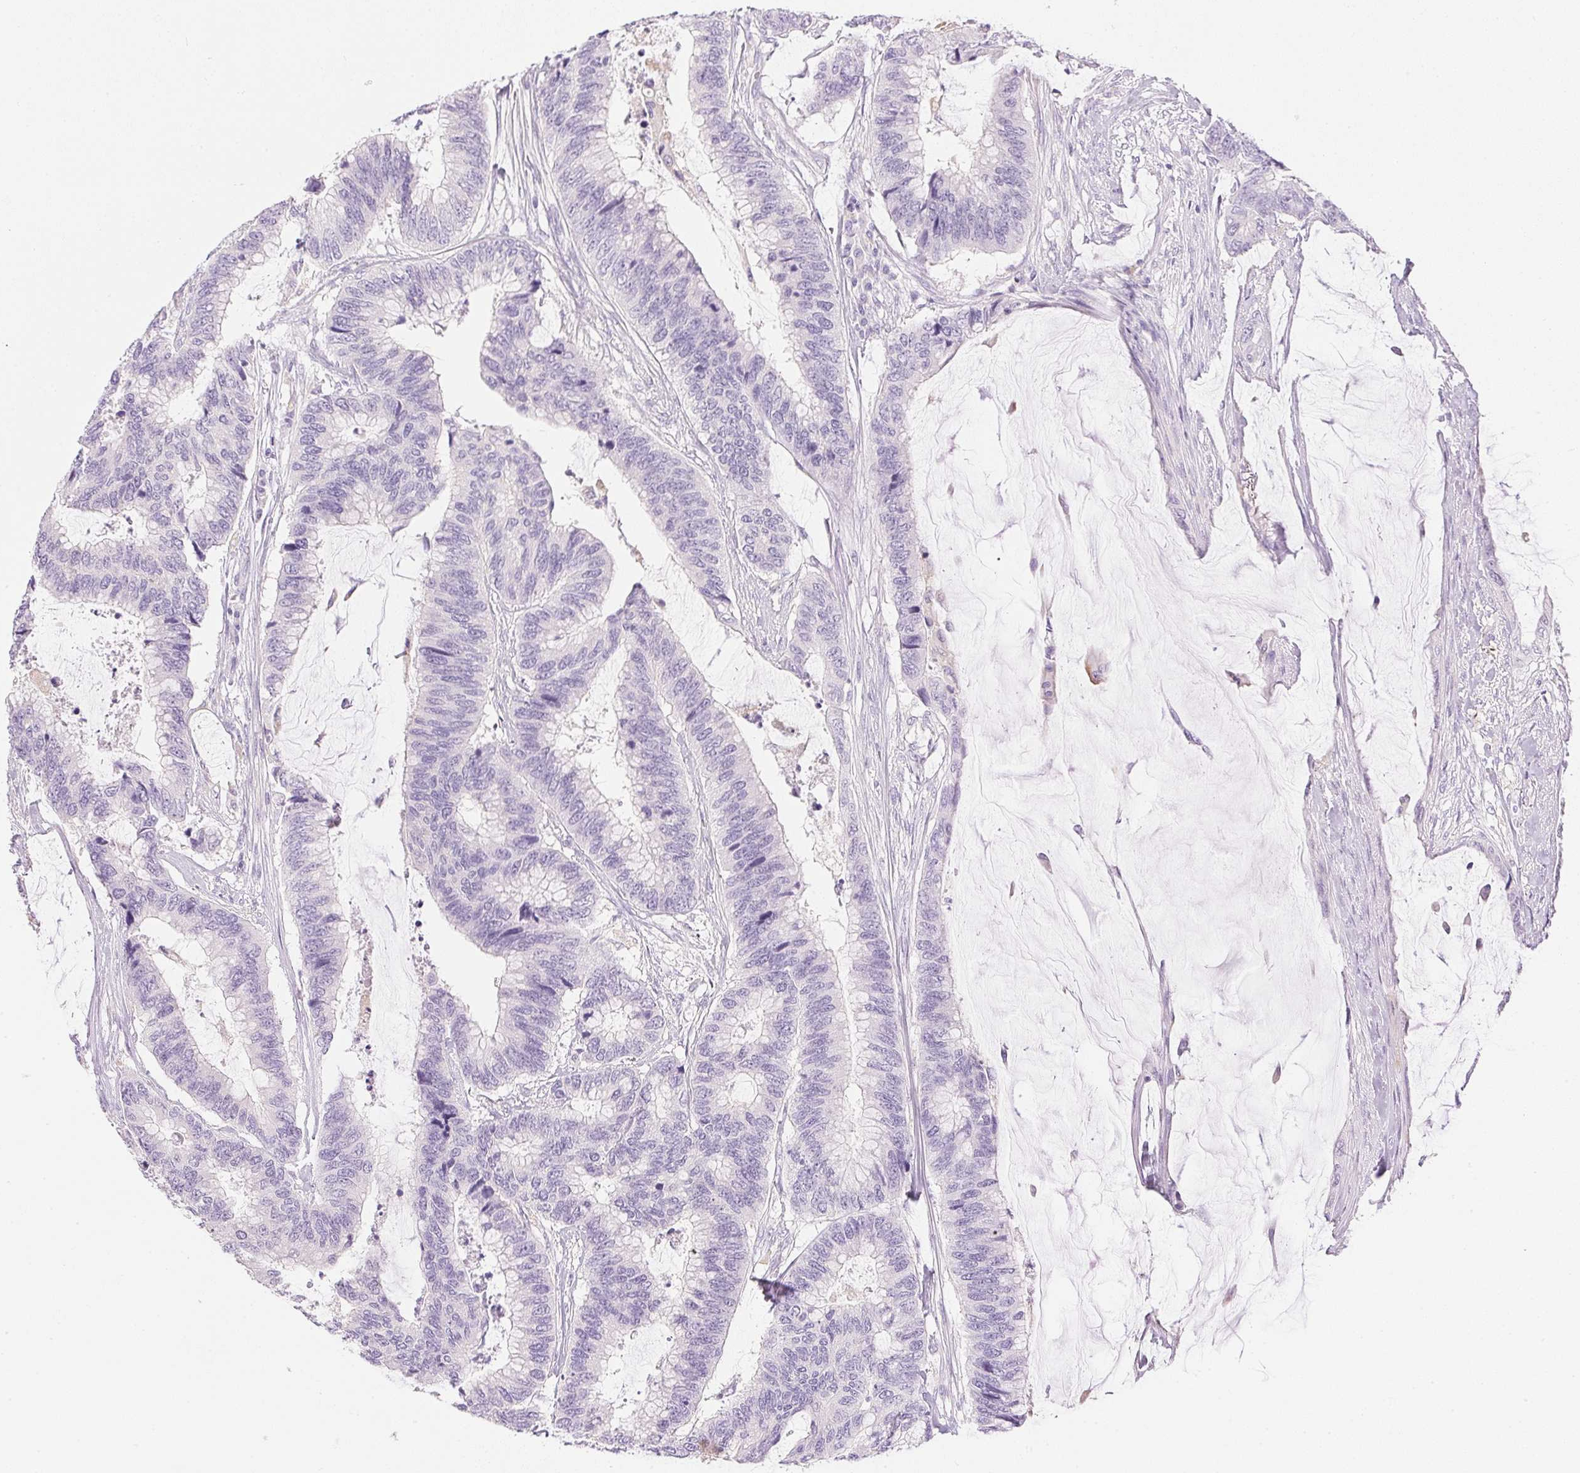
{"staining": {"intensity": "negative", "quantity": "none", "location": "none"}, "tissue": "colorectal cancer", "cell_type": "Tumor cells", "image_type": "cancer", "snomed": [{"axis": "morphology", "description": "Adenocarcinoma, NOS"}, {"axis": "topography", "description": "Rectum"}], "caption": "Immunohistochemistry (IHC) photomicrograph of adenocarcinoma (colorectal) stained for a protein (brown), which displays no positivity in tumor cells.", "gene": "ATP6V1G3", "patient": {"sex": "female", "age": 59}}